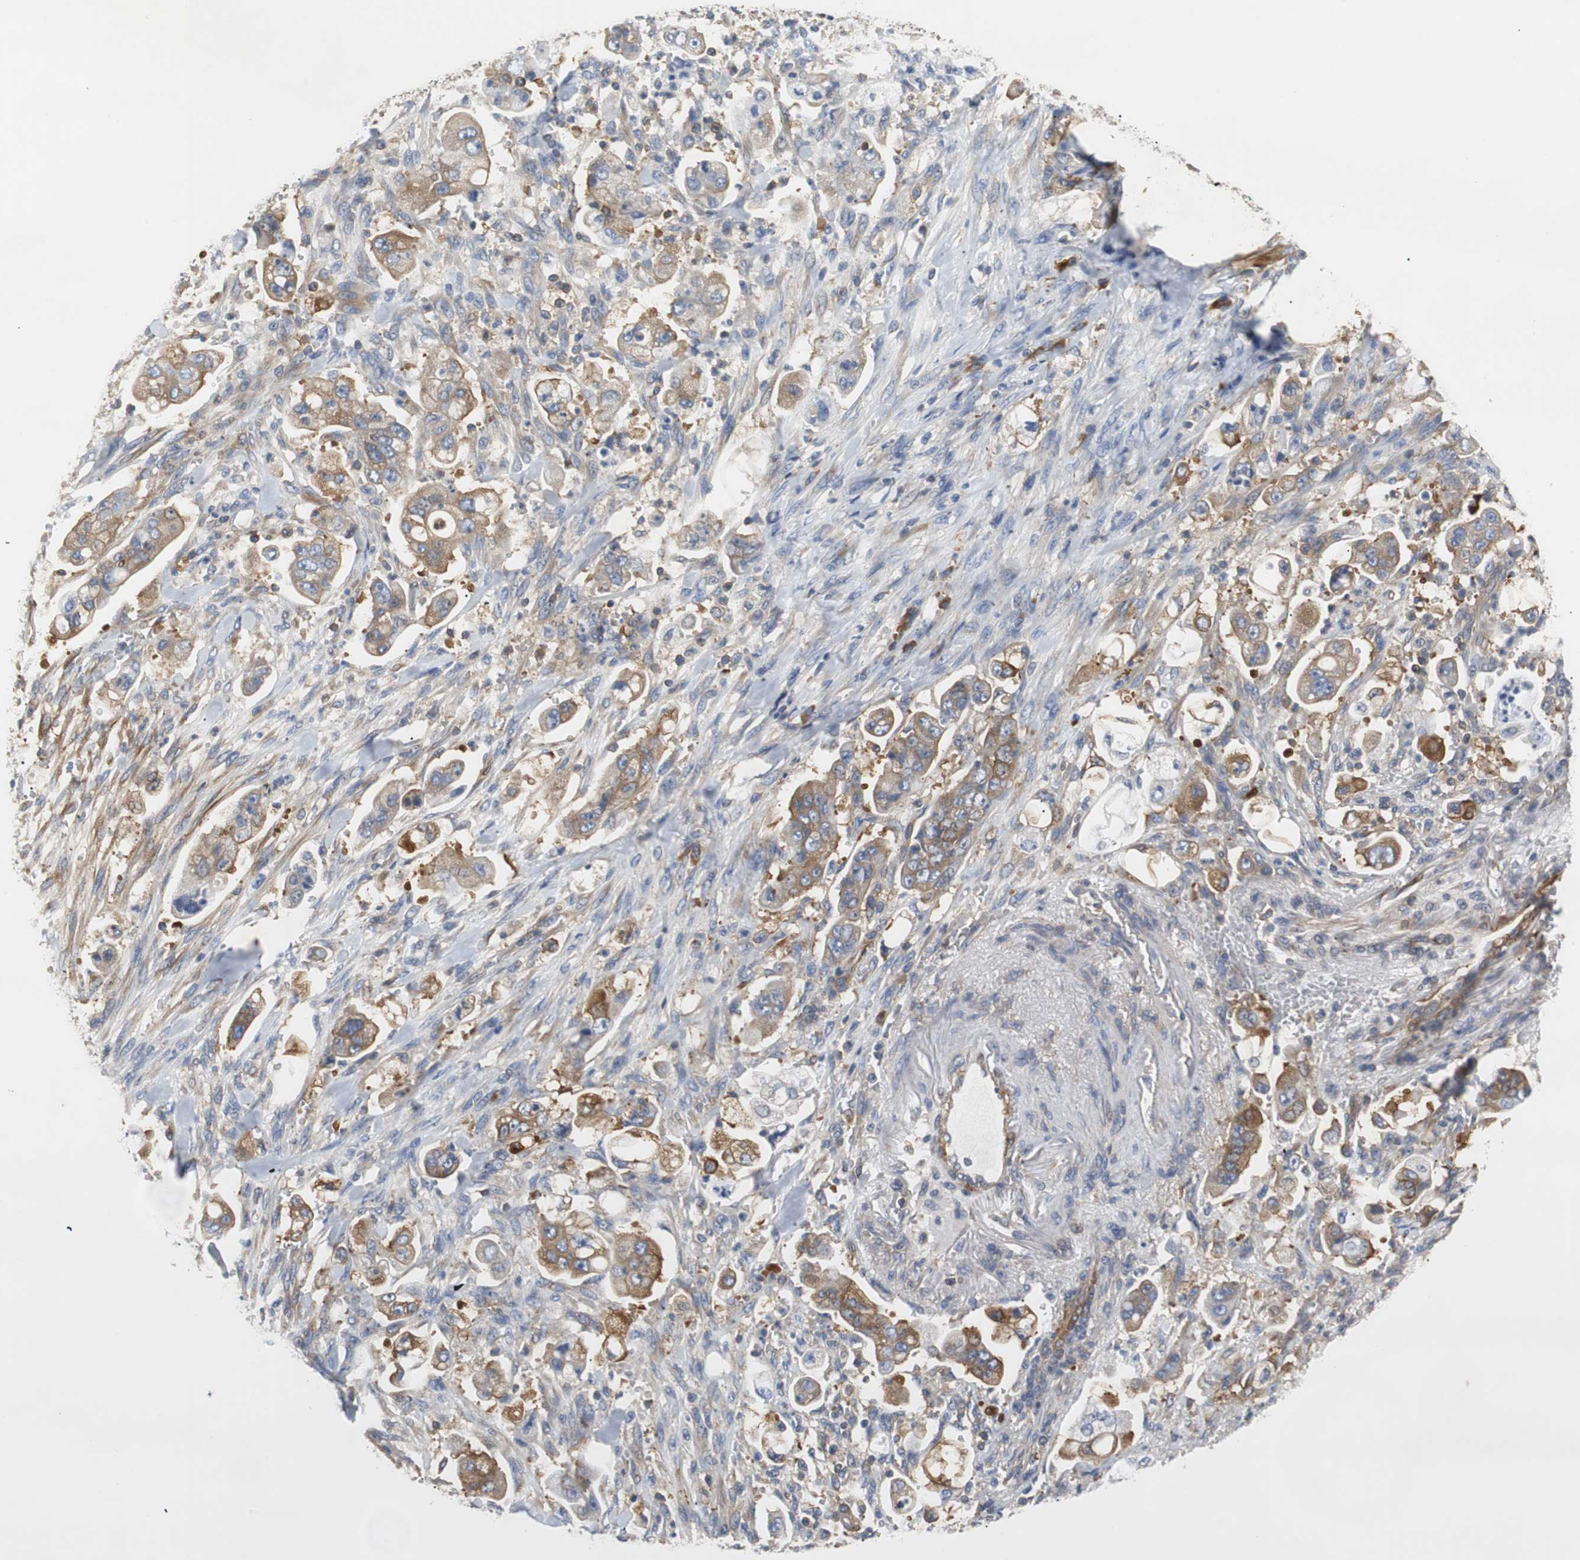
{"staining": {"intensity": "moderate", "quantity": "25%-75%", "location": "cytoplasmic/membranous"}, "tissue": "stomach cancer", "cell_type": "Tumor cells", "image_type": "cancer", "snomed": [{"axis": "morphology", "description": "Adenocarcinoma, NOS"}, {"axis": "topography", "description": "Stomach"}], "caption": "Immunohistochemical staining of human adenocarcinoma (stomach) displays moderate cytoplasmic/membranous protein expression in approximately 25%-75% of tumor cells.", "gene": "GYS1", "patient": {"sex": "male", "age": 62}}